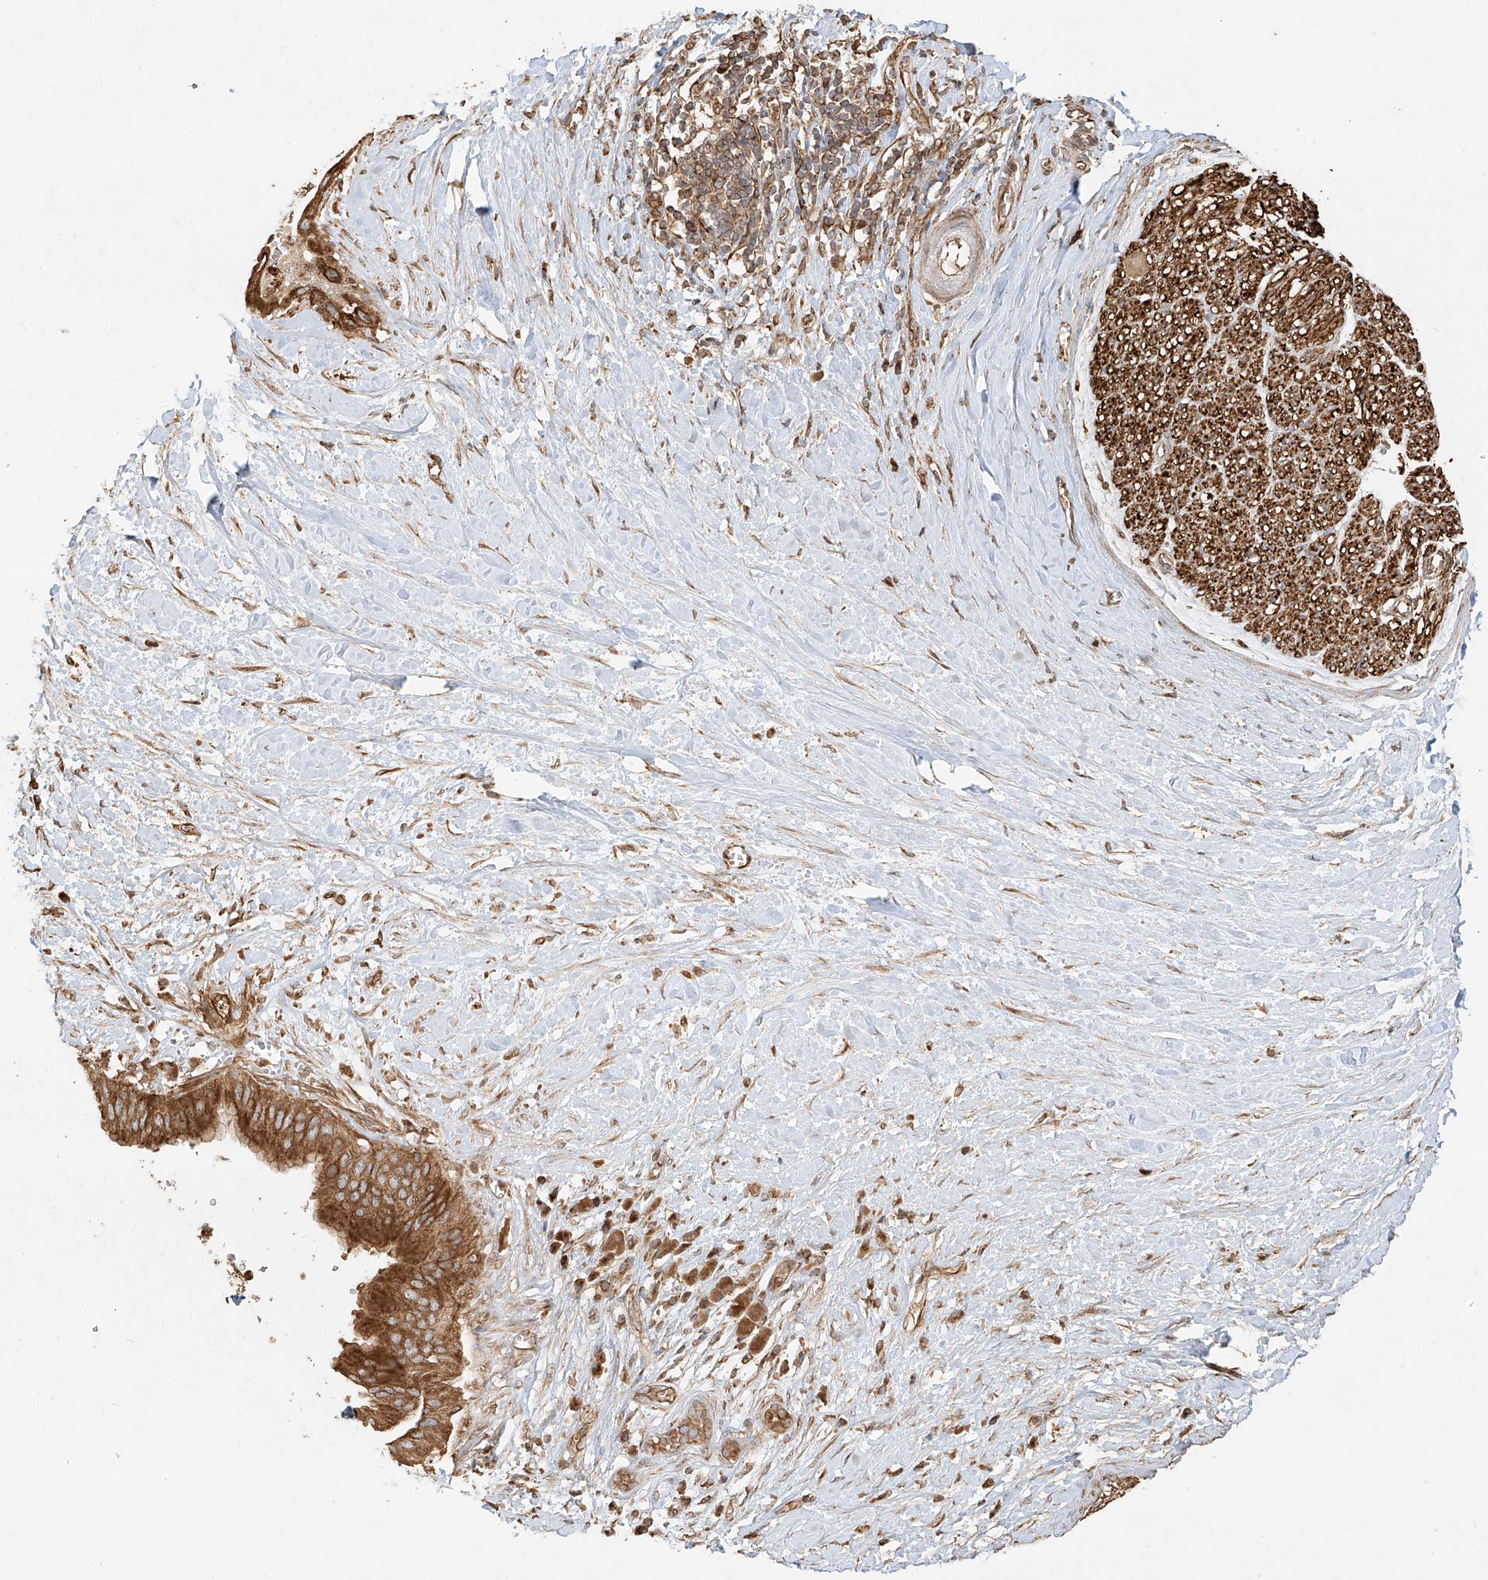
{"staining": {"intensity": "strong", "quantity": ">75%", "location": "cytoplasmic/membranous"}, "tissue": "pancreatic cancer", "cell_type": "Tumor cells", "image_type": "cancer", "snomed": [{"axis": "morphology", "description": "Adenocarcinoma, NOS"}, {"axis": "topography", "description": "Pancreas"}], "caption": "A brown stain shows strong cytoplasmic/membranous expression of a protein in human pancreatic cancer tumor cells.", "gene": "EFNB1", "patient": {"sex": "male", "age": 55}}